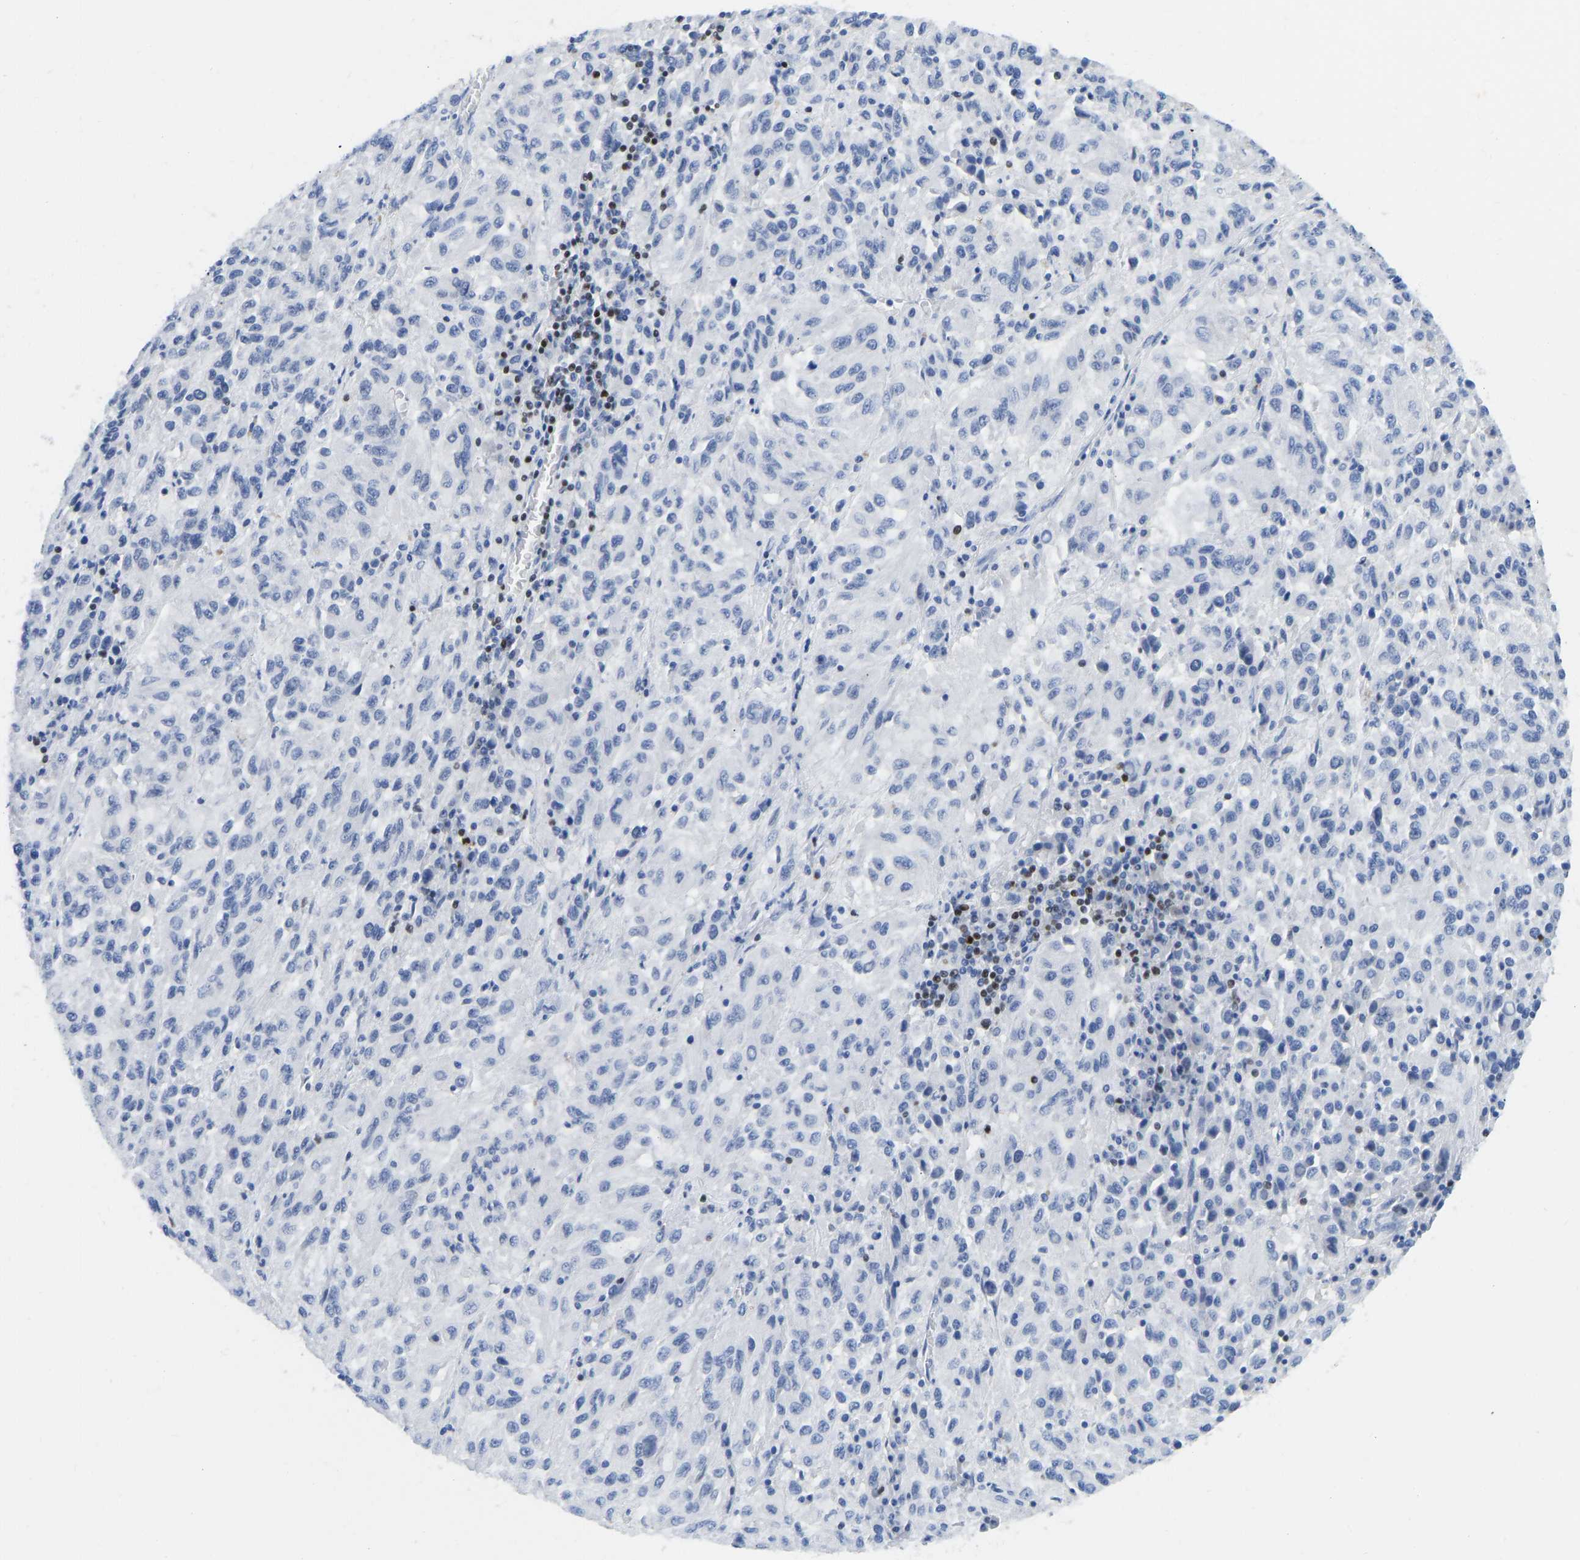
{"staining": {"intensity": "negative", "quantity": "none", "location": "none"}, "tissue": "melanoma", "cell_type": "Tumor cells", "image_type": "cancer", "snomed": [{"axis": "morphology", "description": "Malignant melanoma, Metastatic site"}, {"axis": "topography", "description": "Lung"}], "caption": "Tumor cells show no significant positivity in melanoma.", "gene": "TCF7", "patient": {"sex": "male", "age": 64}}